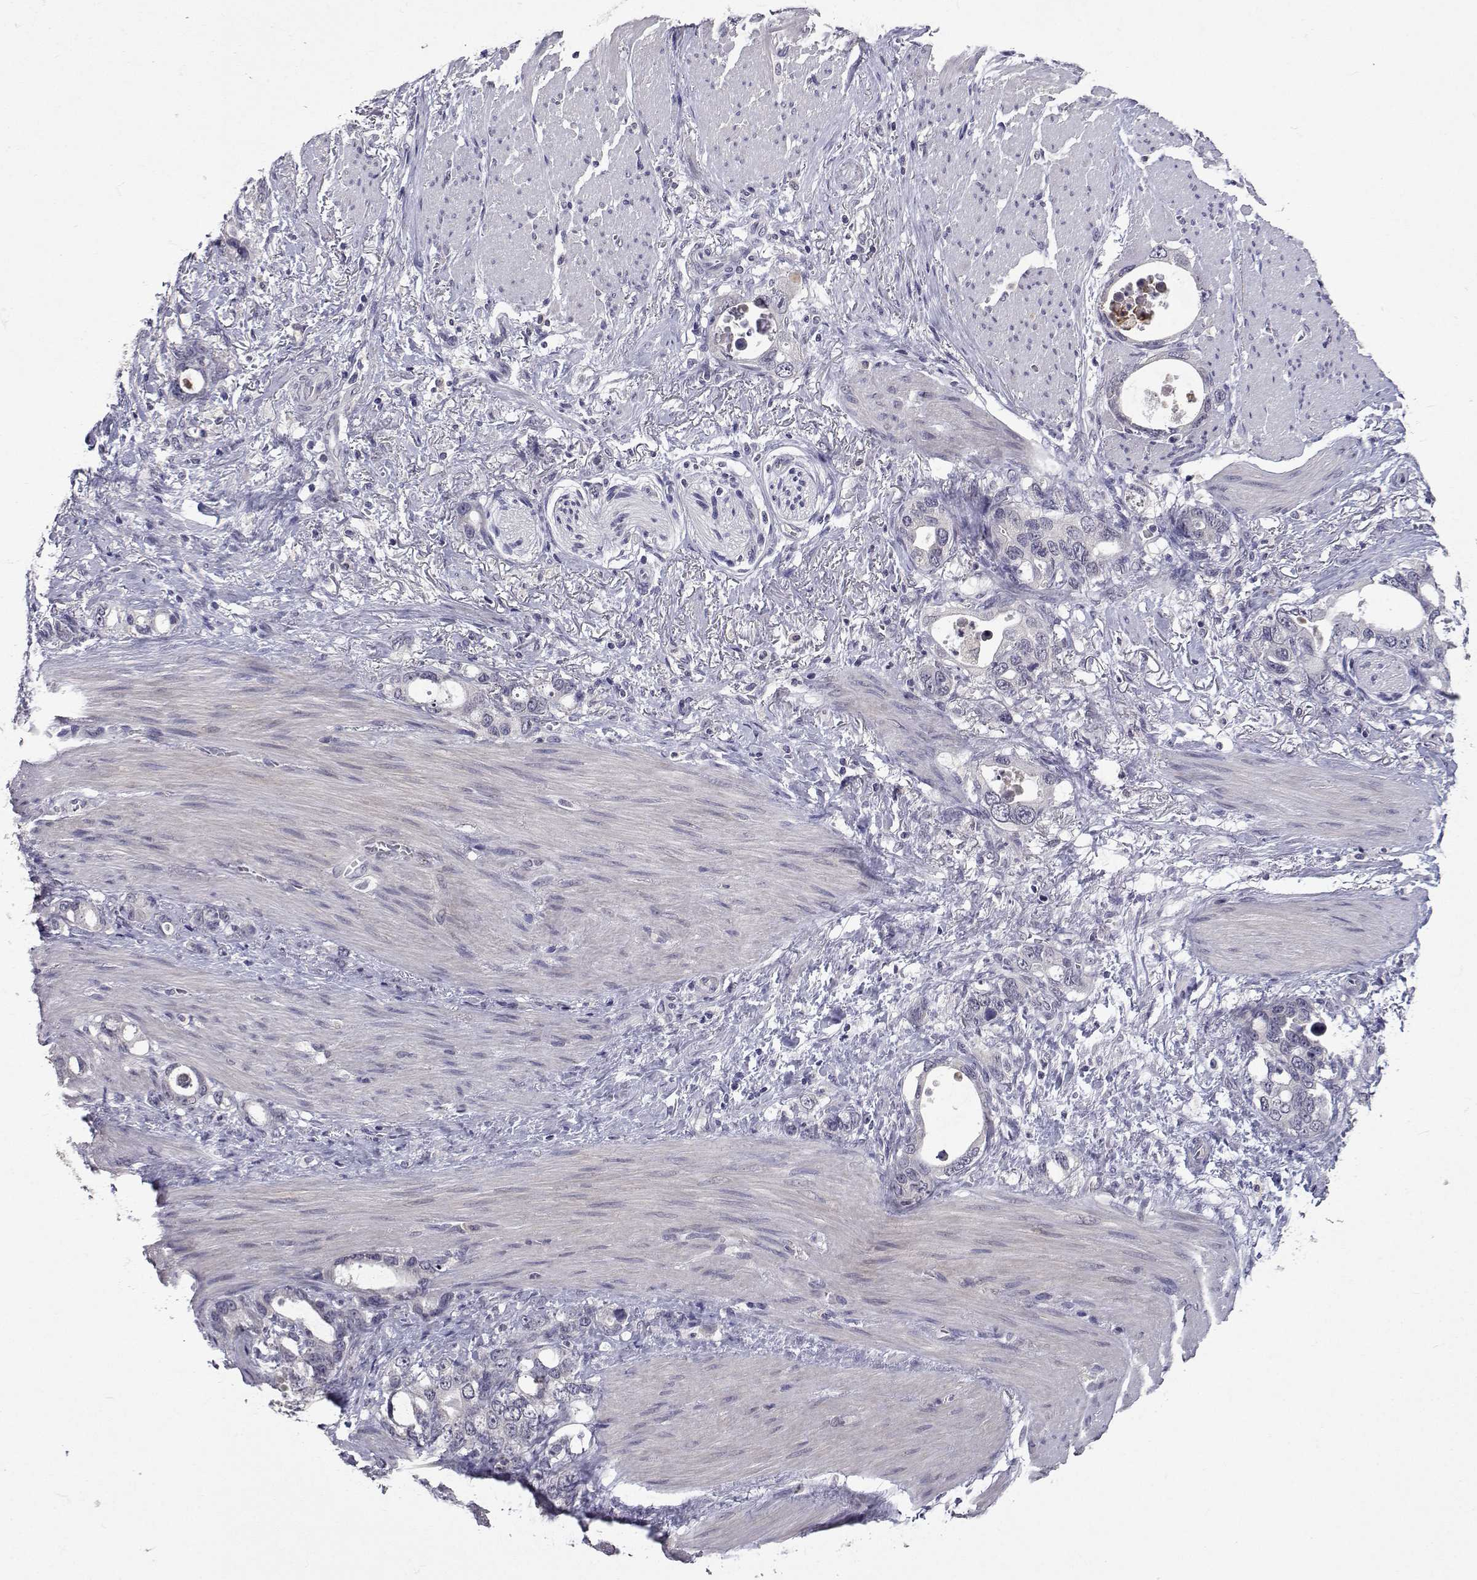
{"staining": {"intensity": "negative", "quantity": "none", "location": "none"}, "tissue": "stomach cancer", "cell_type": "Tumor cells", "image_type": "cancer", "snomed": [{"axis": "morphology", "description": "Adenocarcinoma, NOS"}, {"axis": "topography", "description": "Stomach, upper"}], "caption": "An immunohistochemistry image of stomach adenocarcinoma is shown. There is no staining in tumor cells of stomach adenocarcinoma. Brightfield microscopy of immunohistochemistry stained with DAB (brown) and hematoxylin (blue), captured at high magnification.", "gene": "SLC6A3", "patient": {"sex": "male", "age": 74}}